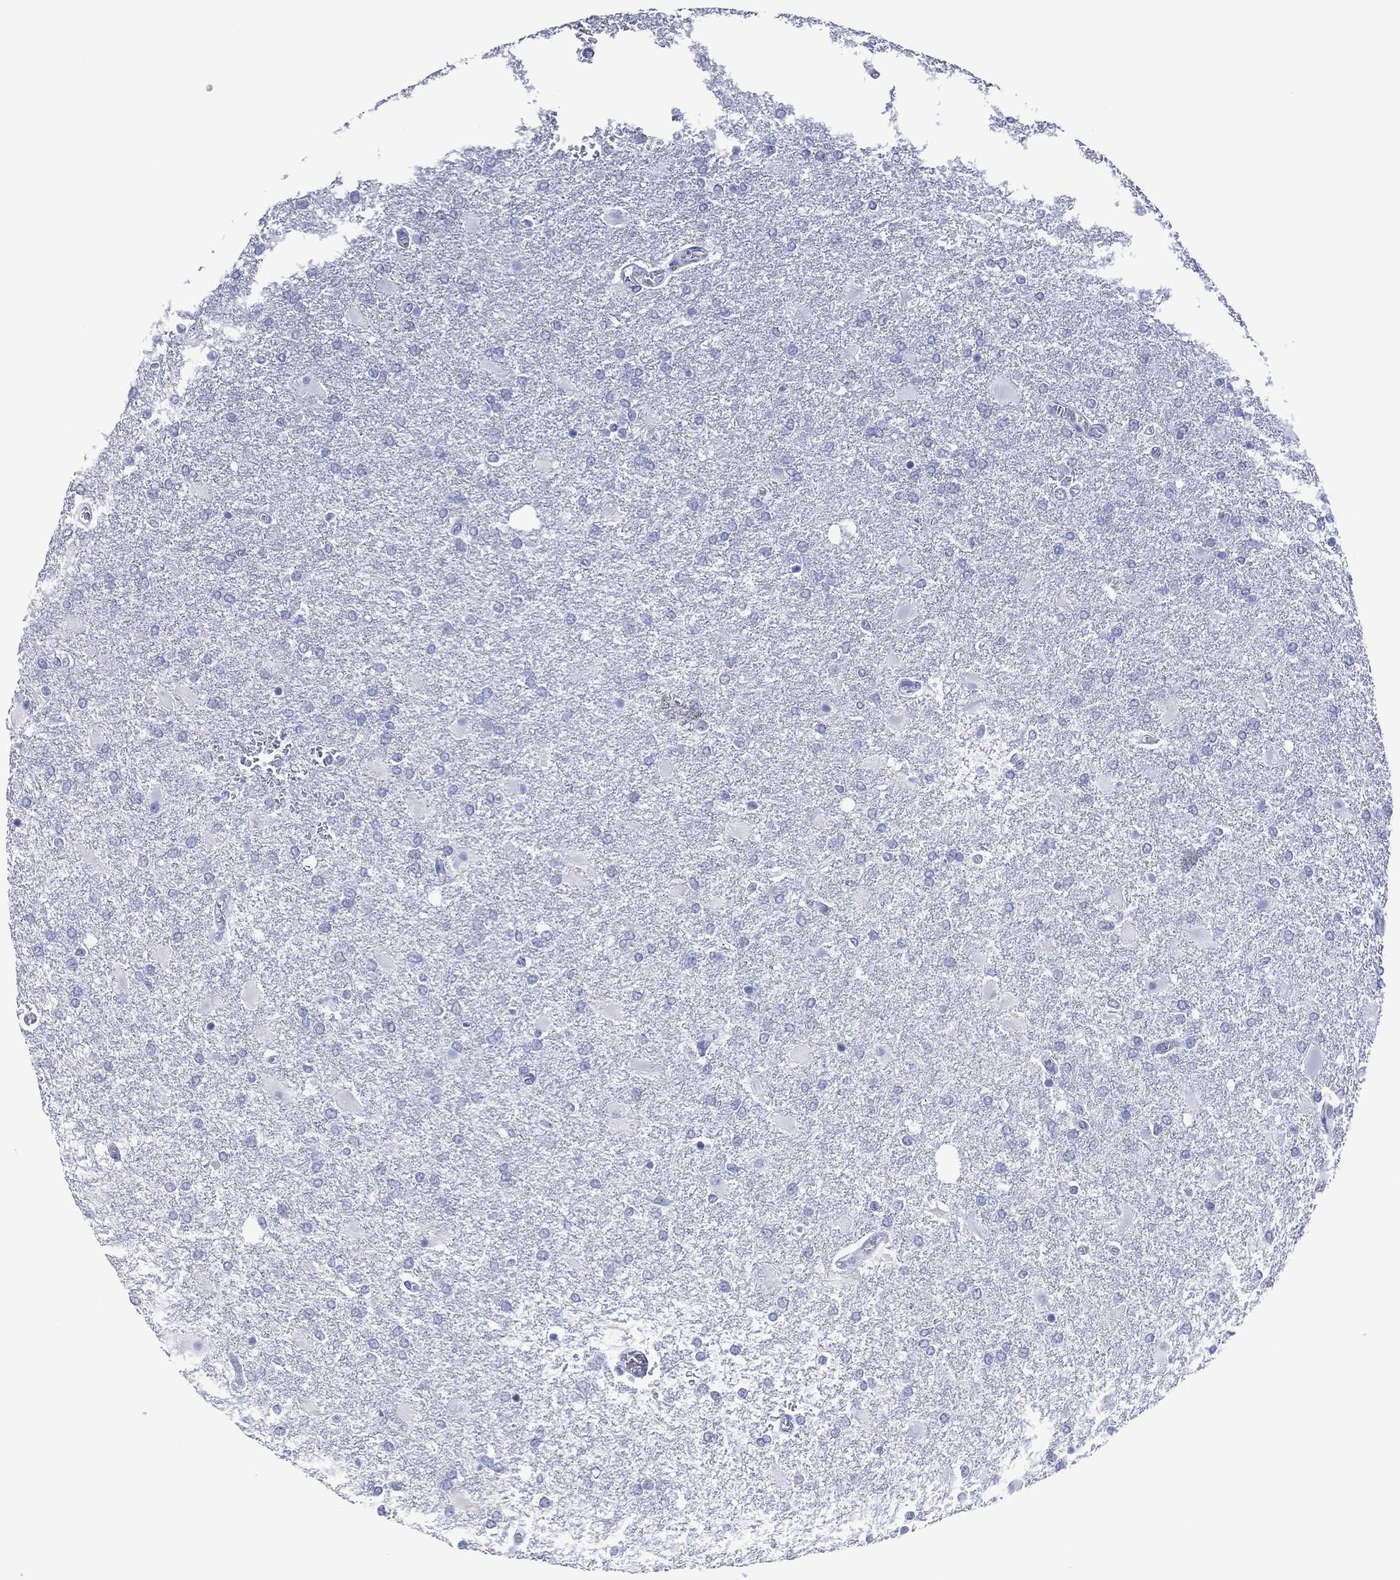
{"staining": {"intensity": "negative", "quantity": "none", "location": "none"}, "tissue": "glioma", "cell_type": "Tumor cells", "image_type": "cancer", "snomed": [{"axis": "morphology", "description": "Glioma, malignant, High grade"}, {"axis": "topography", "description": "Cerebral cortex"}], "caption": "Protein analysis of glioma displays no significant expression in tumor cells. Brightfield microscopy of immunohistochemistry stained with DAB (3,3'-diaminobenzidine) (brown) and hematoxylin (blue), captured at high magnification.", "gene": "UTF1", "patient": {"sex": "male", "age": 79}}